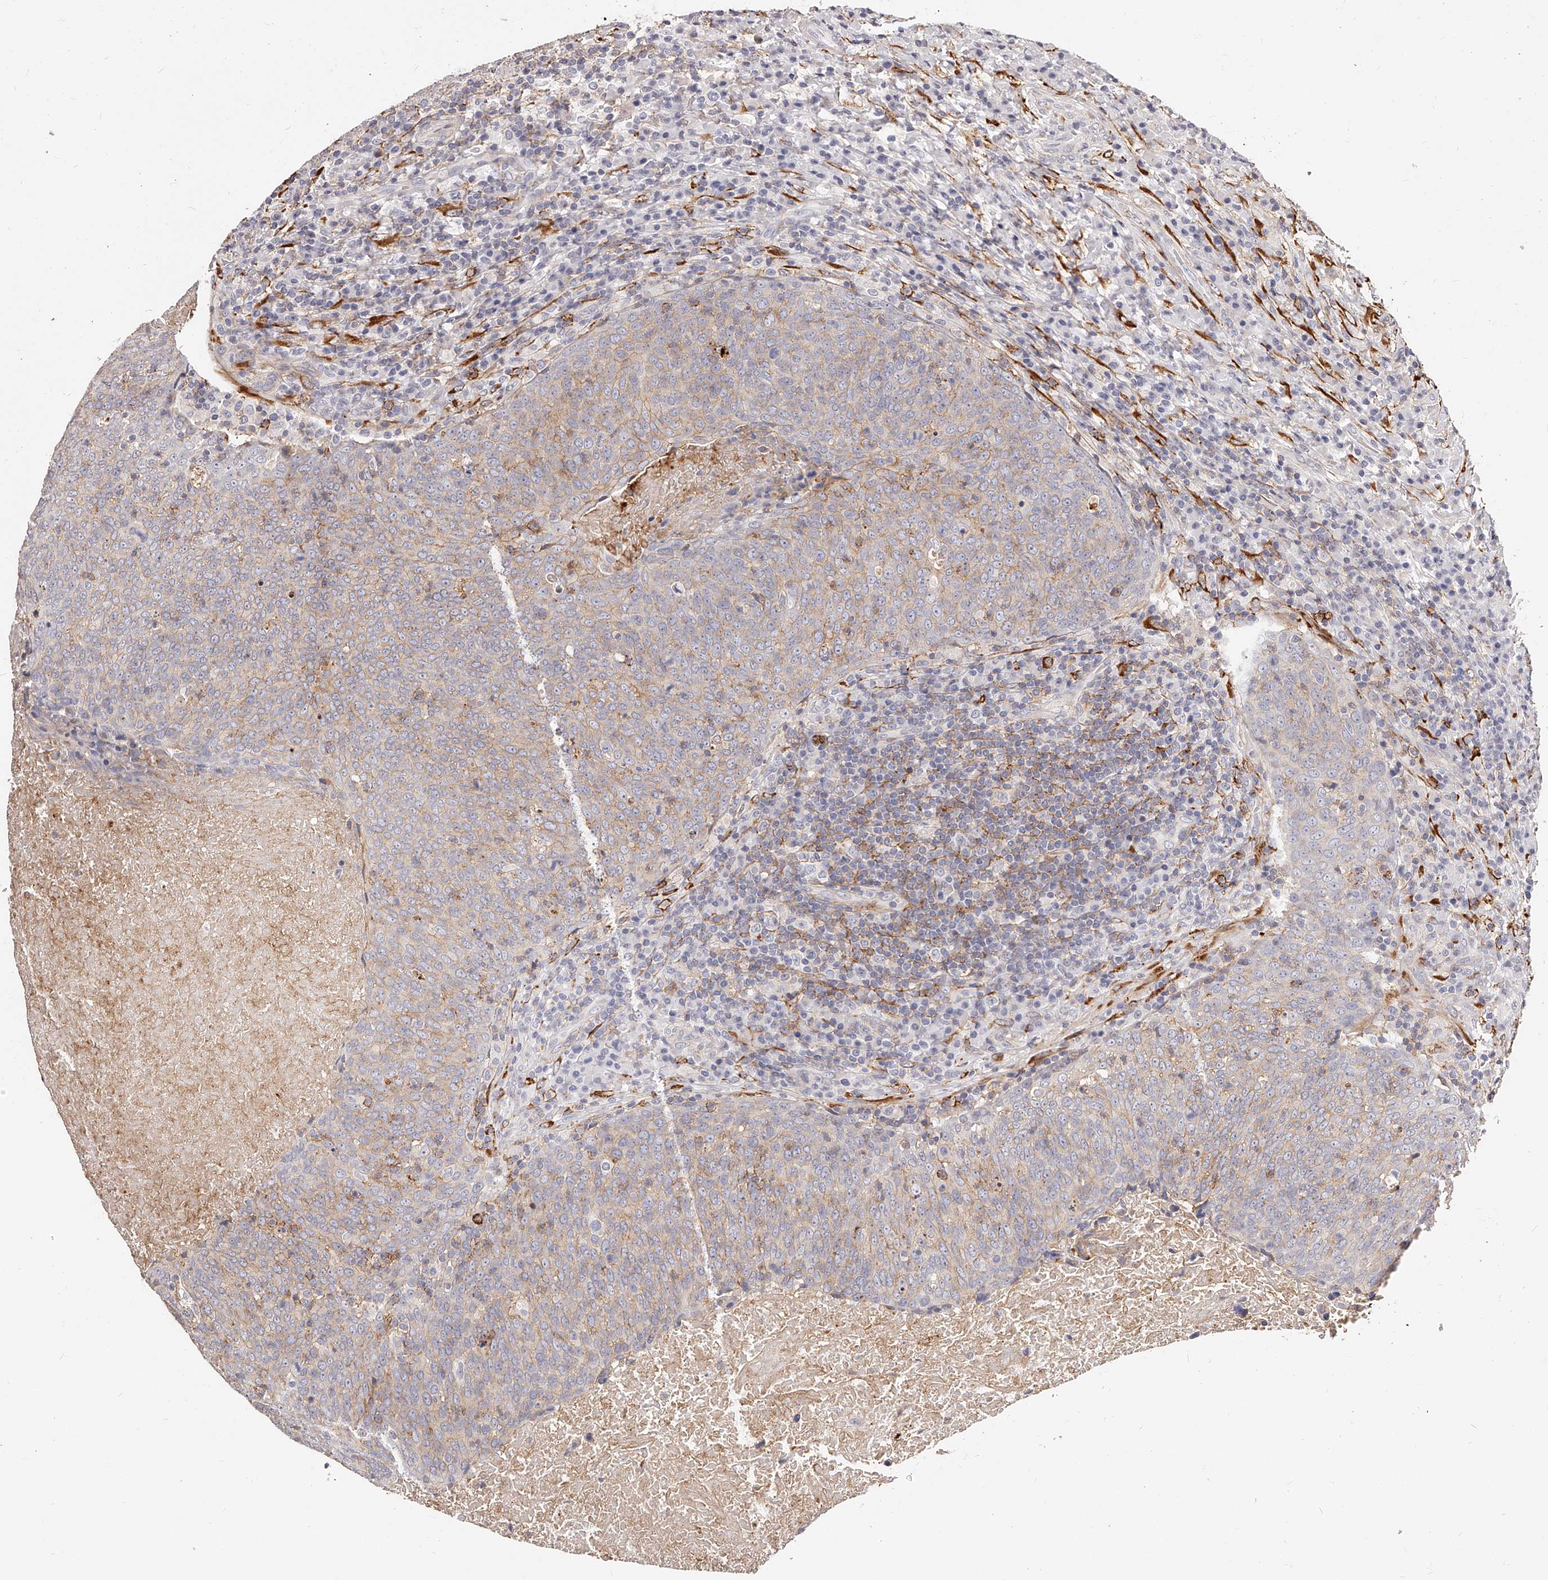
{"staining": {"intensity": "weak", "quantity": "25%-75%", "location": "cytoplasmic/membranous"}, "tissue": "head and neck cancer", "cell_type": "Tumor cells", "image_type": "cancer", "snomed": [{"axis": "morphology", "description": "Squamous cell carcinoma, NOS"}, {"axis": "morphology", "description": "Squamous cell carcinoma, metastatic, NOS"}, {"axis": "topography", "description": "Lymph node"}, {"axis": "topography", "description": "Head-Neck"}], "caption": "This photomicrograph demonstrates squamous cell carcinoma (head and neck) stained with immunohistochemistry to label a protein in brown. The cytoplasmic/membranous of tumor cells show weak positivity for the protein. Nuclei are counter-stained blue.", "gene": "CD82", "patient": {"sex": "male", "age": 62}}